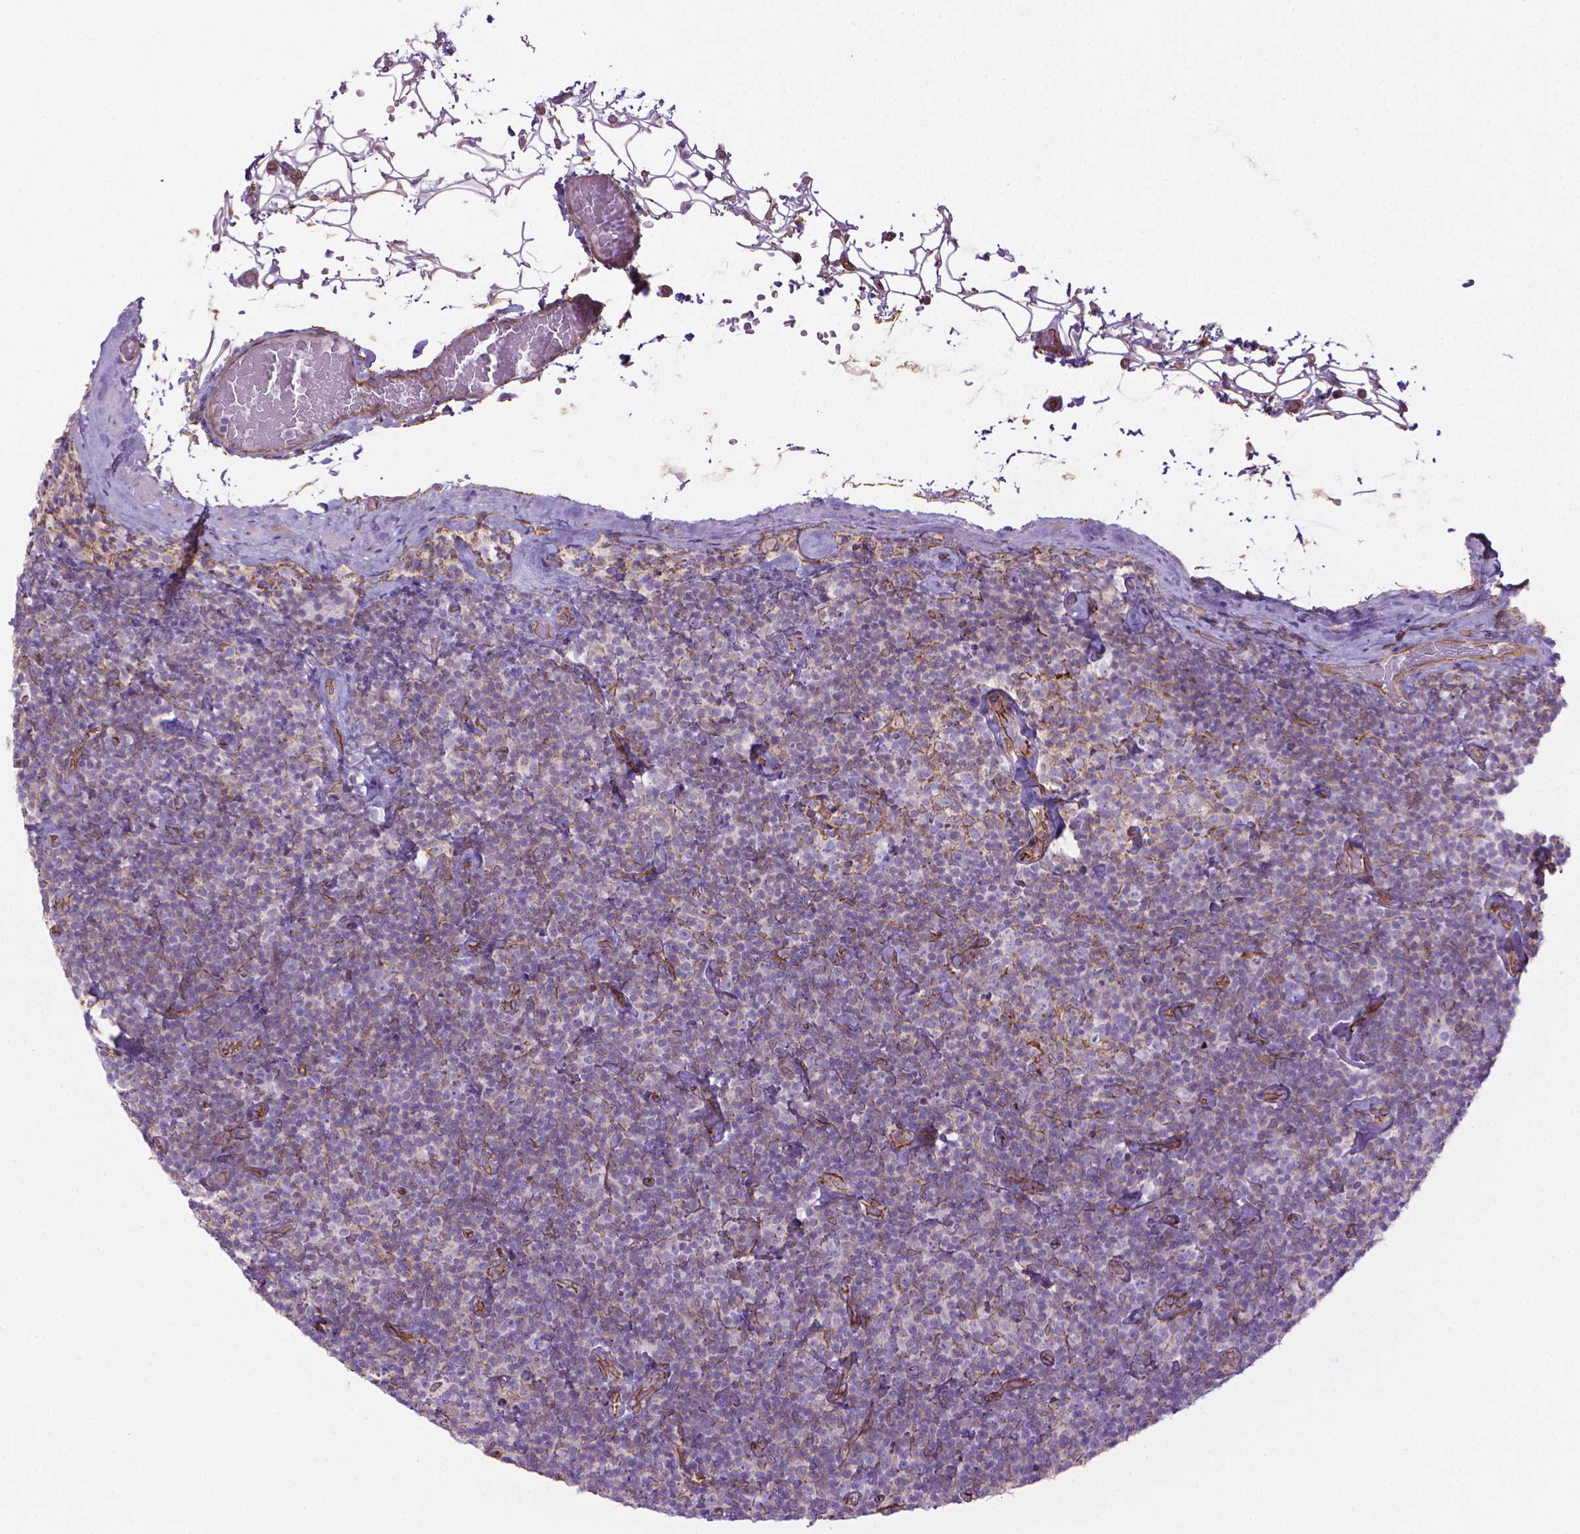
{"staining": {"intensity": "negative", "quantity": "none", "location": "none"}, "tissue": "lymphoma", "cell_type": "Tumor cells", "image_type": "cancer", "snomed": [{"axis": "morphology", "description": "Malignant lymphoma, non-Hodgkin's type, Low grade"}, {"axis": "topography", "description": "Lymph node"}], "caption": "A high-resolution image shows immunohistochemistry (IHC) staining of low-grade malignant lymphoma, non-Hodgkin's type, which exhibits no significant positivity in tumor cells.", "gene": "TENT5A", "patient": {"sex": "male", "age": 81}}